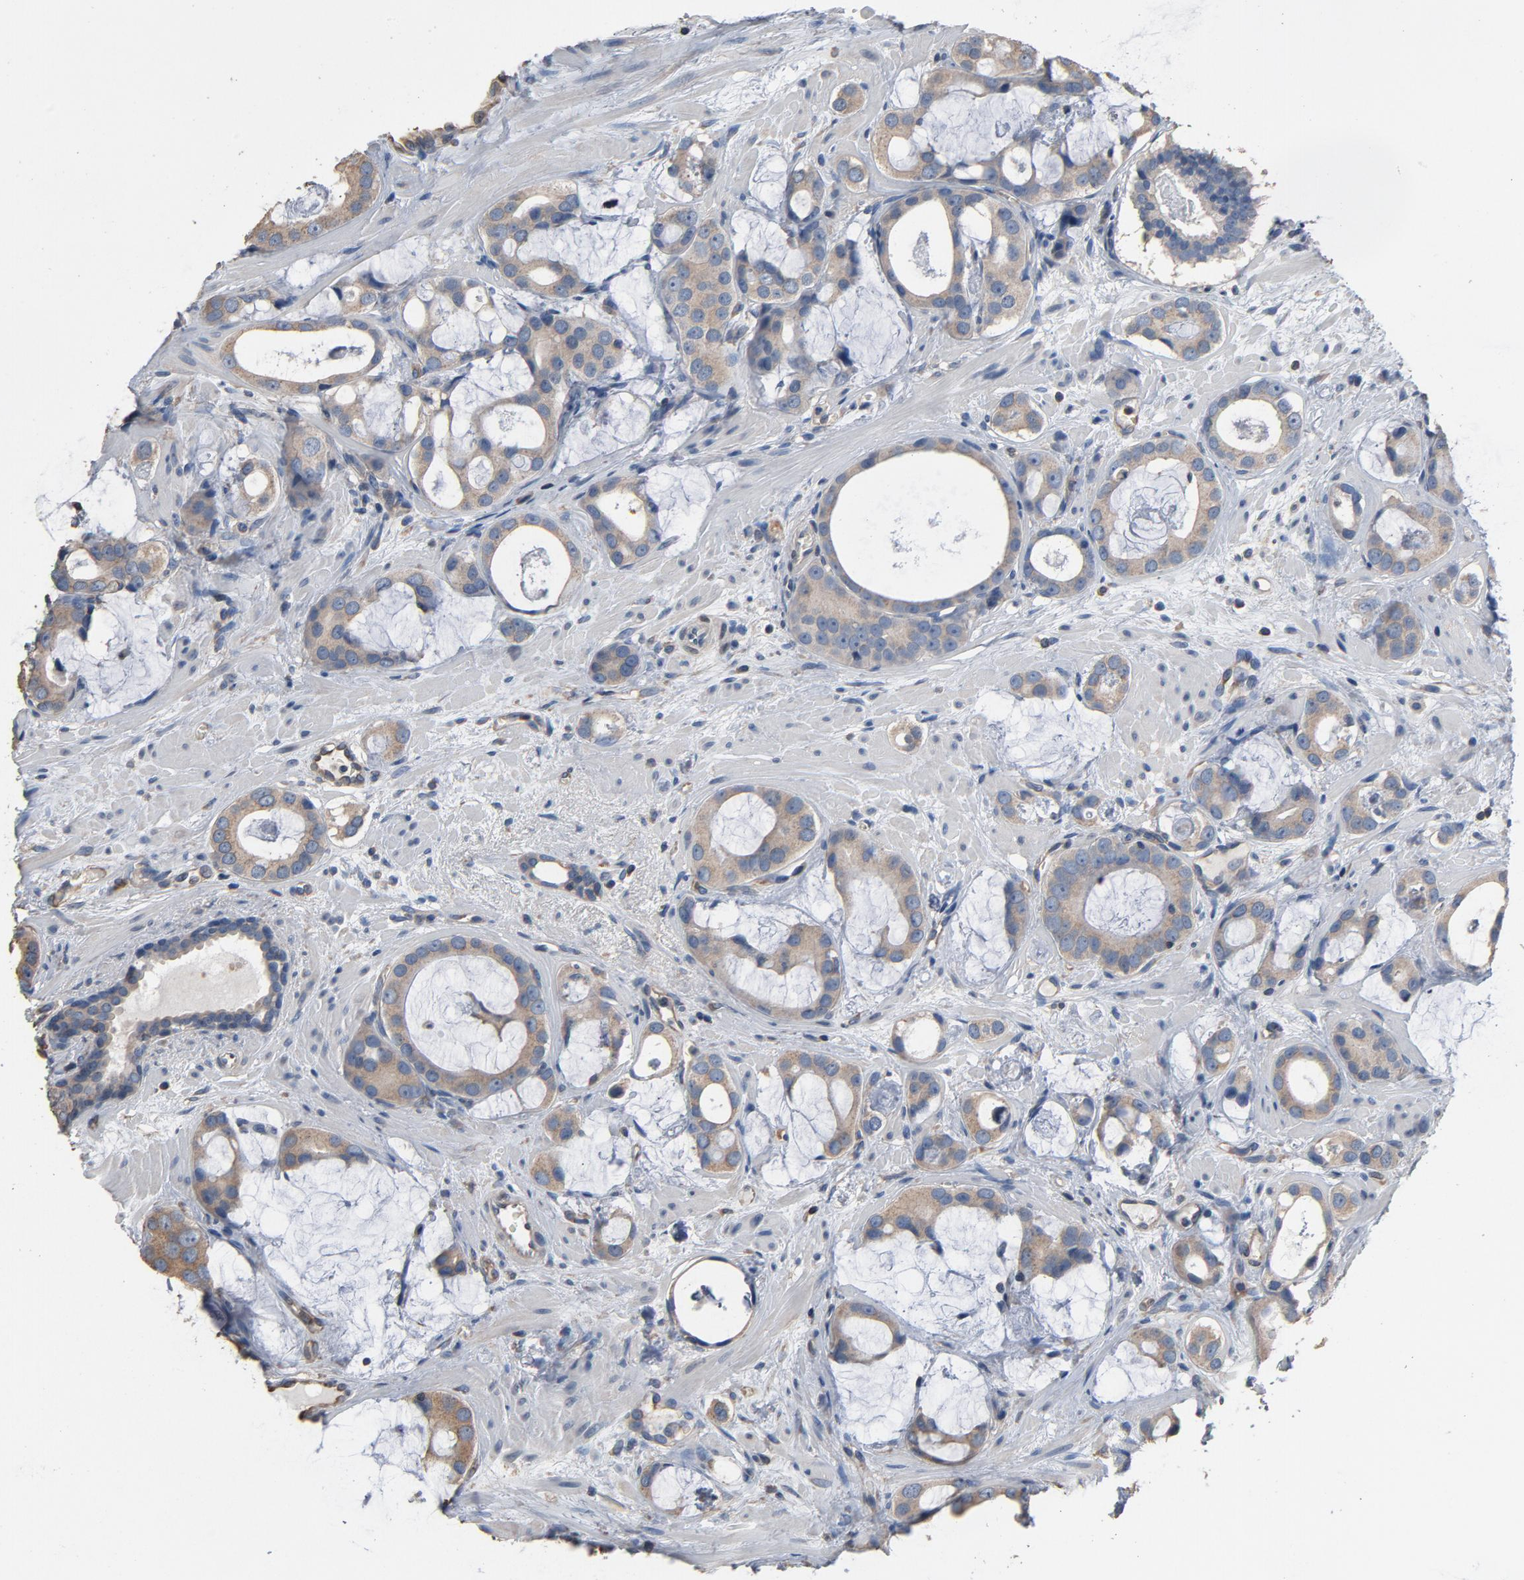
{"staining": {"intensity": "weak", "quantity": ">75%", "location": "cytoplasmic/membranous"}, "tissue": "prostate cancer", "cell_type": "Tumor cells", "image_type": "cancer", "snomed": [{"axis": "morphology", "description": "Adenocarcinoma, Low grade"}, {"axis": "topography", "description": "Prostate"}], "caption": "Tumor cells exhibit weak cytoplasmic/membranous staining in approximately >75% of cells in adenocarcinoma (low-grade) (prostate).", "gene": "SOX6", "patient": {"sex": "male", "age": 57}}